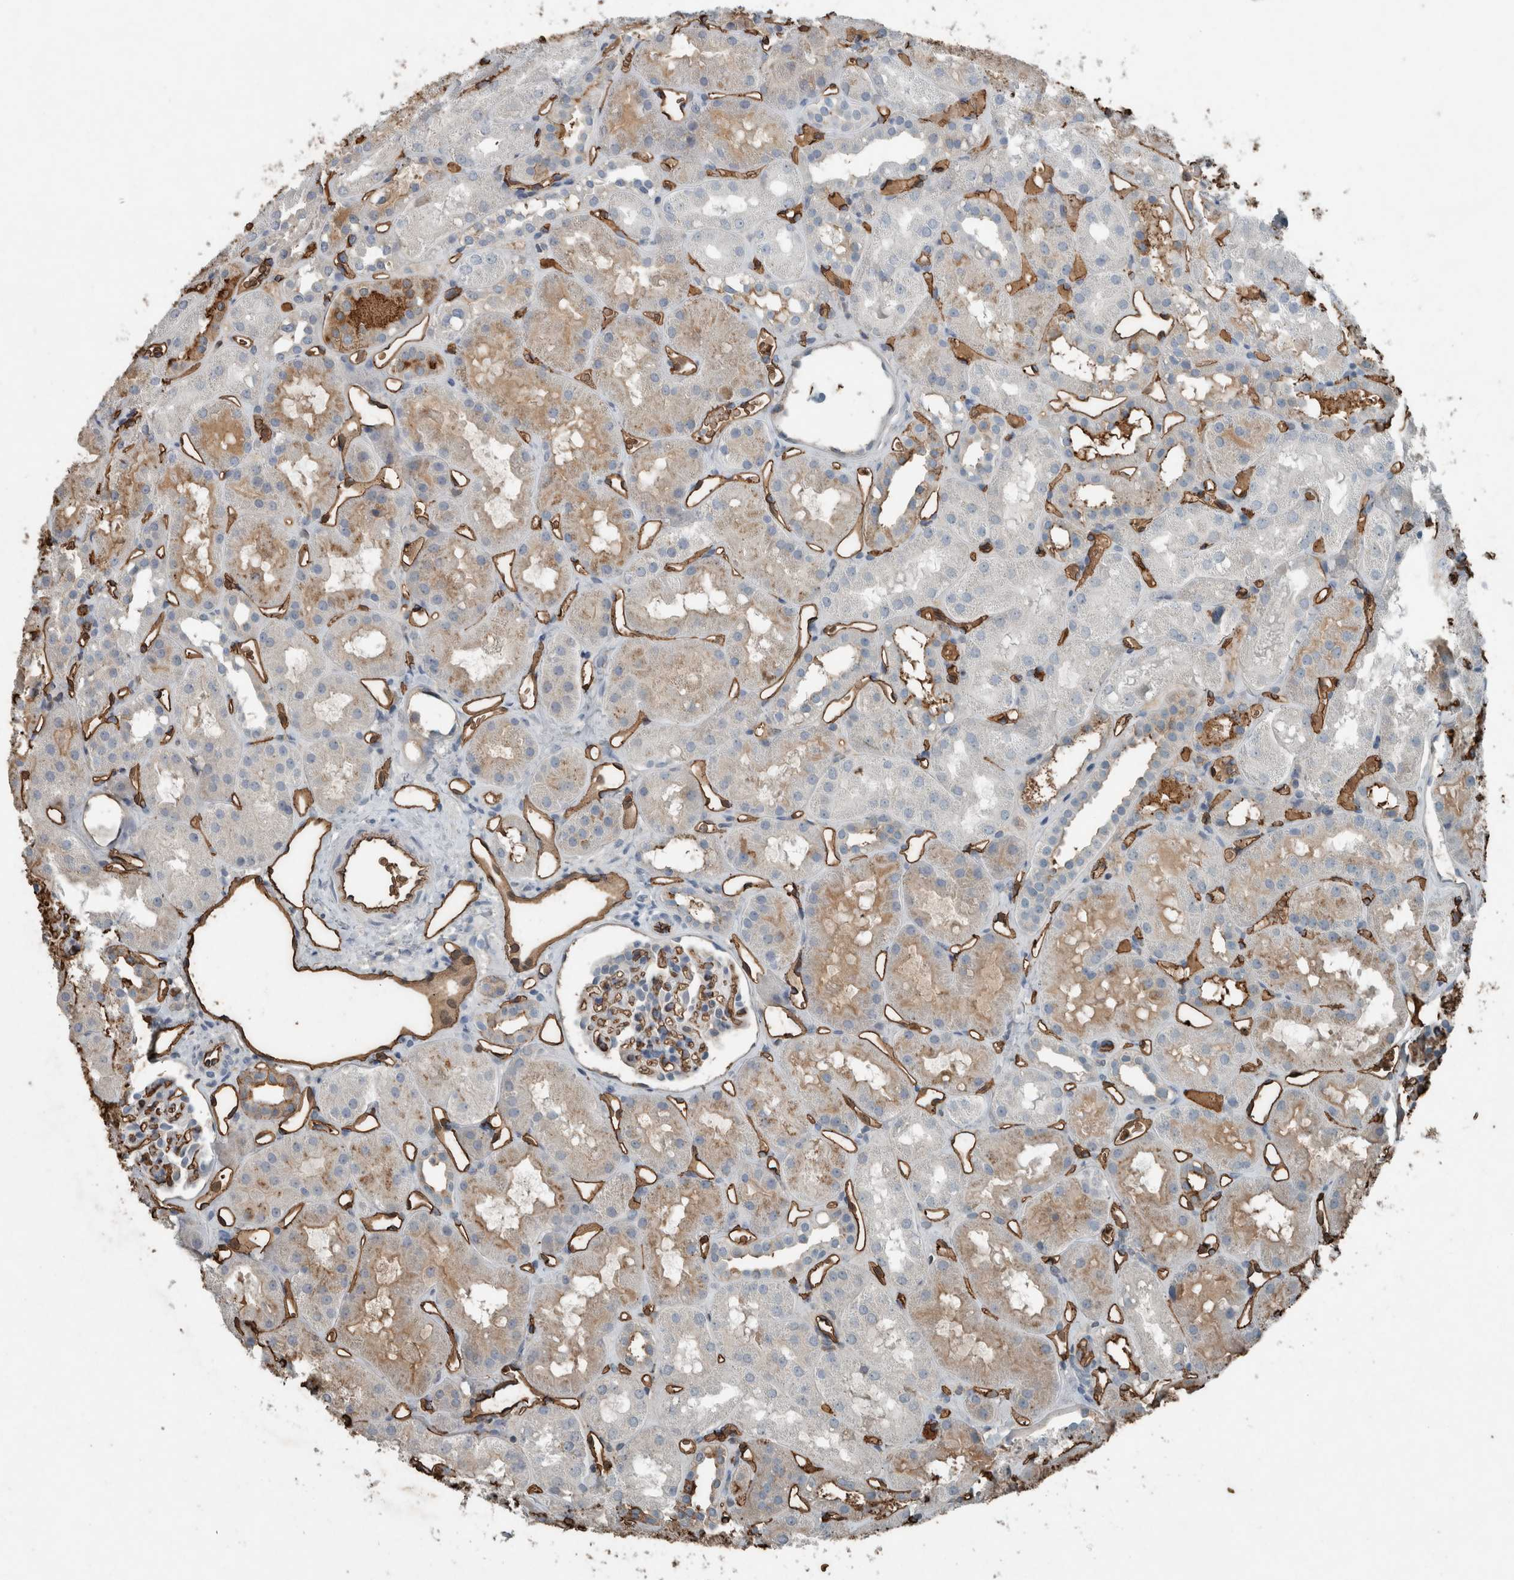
{"staining": {"intensity": "moderate", "quantity": "25%-75%", "location": "cytoplasmic/membranous"}, "tissue": "kidney", "cell_type": "Cells in glomeruli", "image_type": "normal", "snomed": [{"axis": "morphology", "description": "Normal tissue, NOS"}, {"axis": "topography", "description": "Kidney"}], "caption": "The histopathology image exhibits immunohistochemical staining of benign kidney. There is moderate cytoplasmic/membranous positivity is seen in approximately 25%-75% of cells in glomeruli. Nuclei are stained in blue.", "gene": "LBP", "patient": {"sex": "male", "age": 16}}